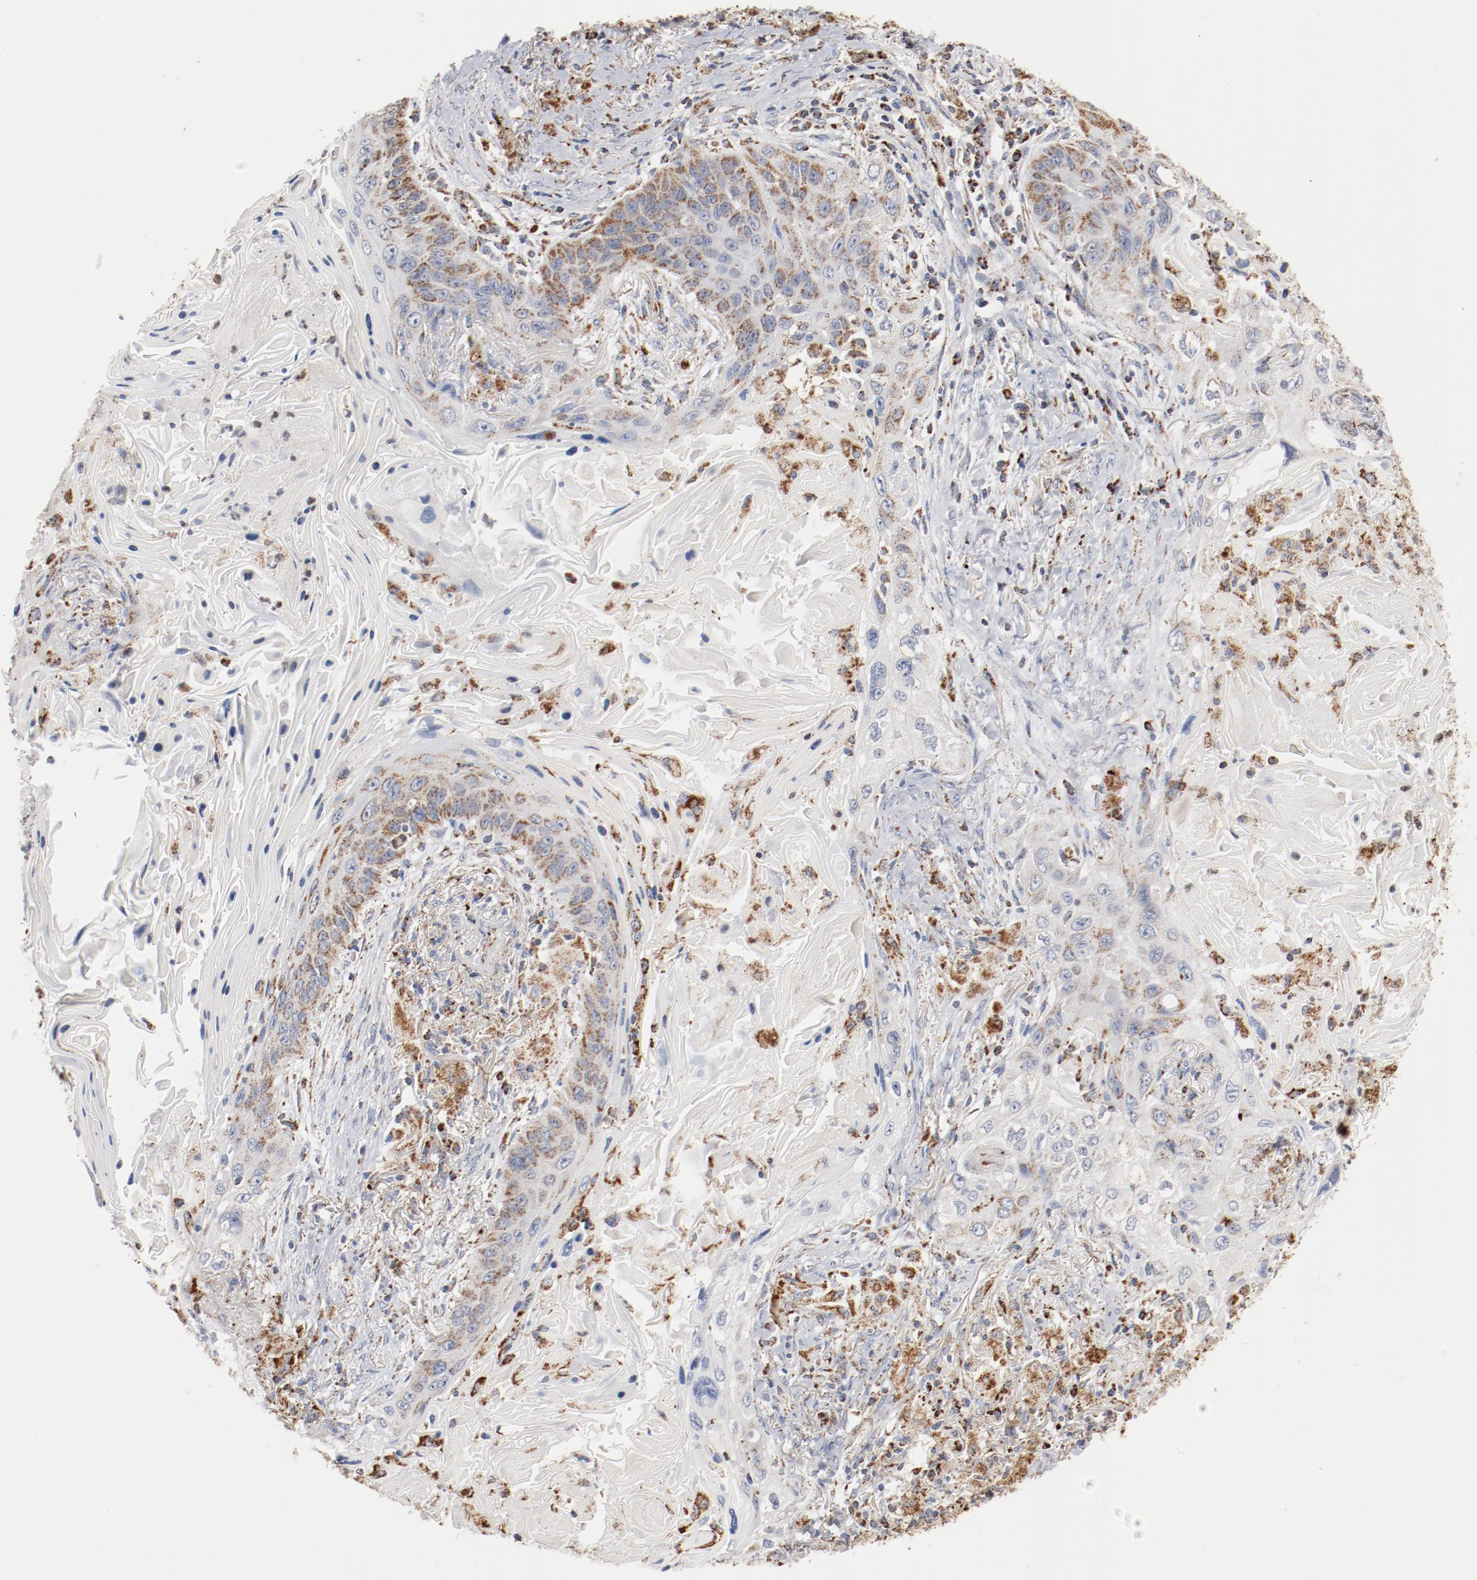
{"staining": {"intensity": "strong", "quantity": "25%-75%", "location": "cytoplasmic/membranous"}, "tissue": "lung cancer", "cell_type": "Tumor cells", "image_type": "cancer", "snomed": [{"axis": "morphology", "description": "Squamous cell carcinoma, NOS"}, {"axis": "topography", "description": "Lung"}], "caption": "Immunohistochemical staining of lung cancer reveals high levels of strong cytoplasmic/membranous protein positivity in about 25%-75% of tumor cells. Nuclei are stained in blue.", "gene": "NDUFS4", "patient": {"sex": "female", "age": 67}}